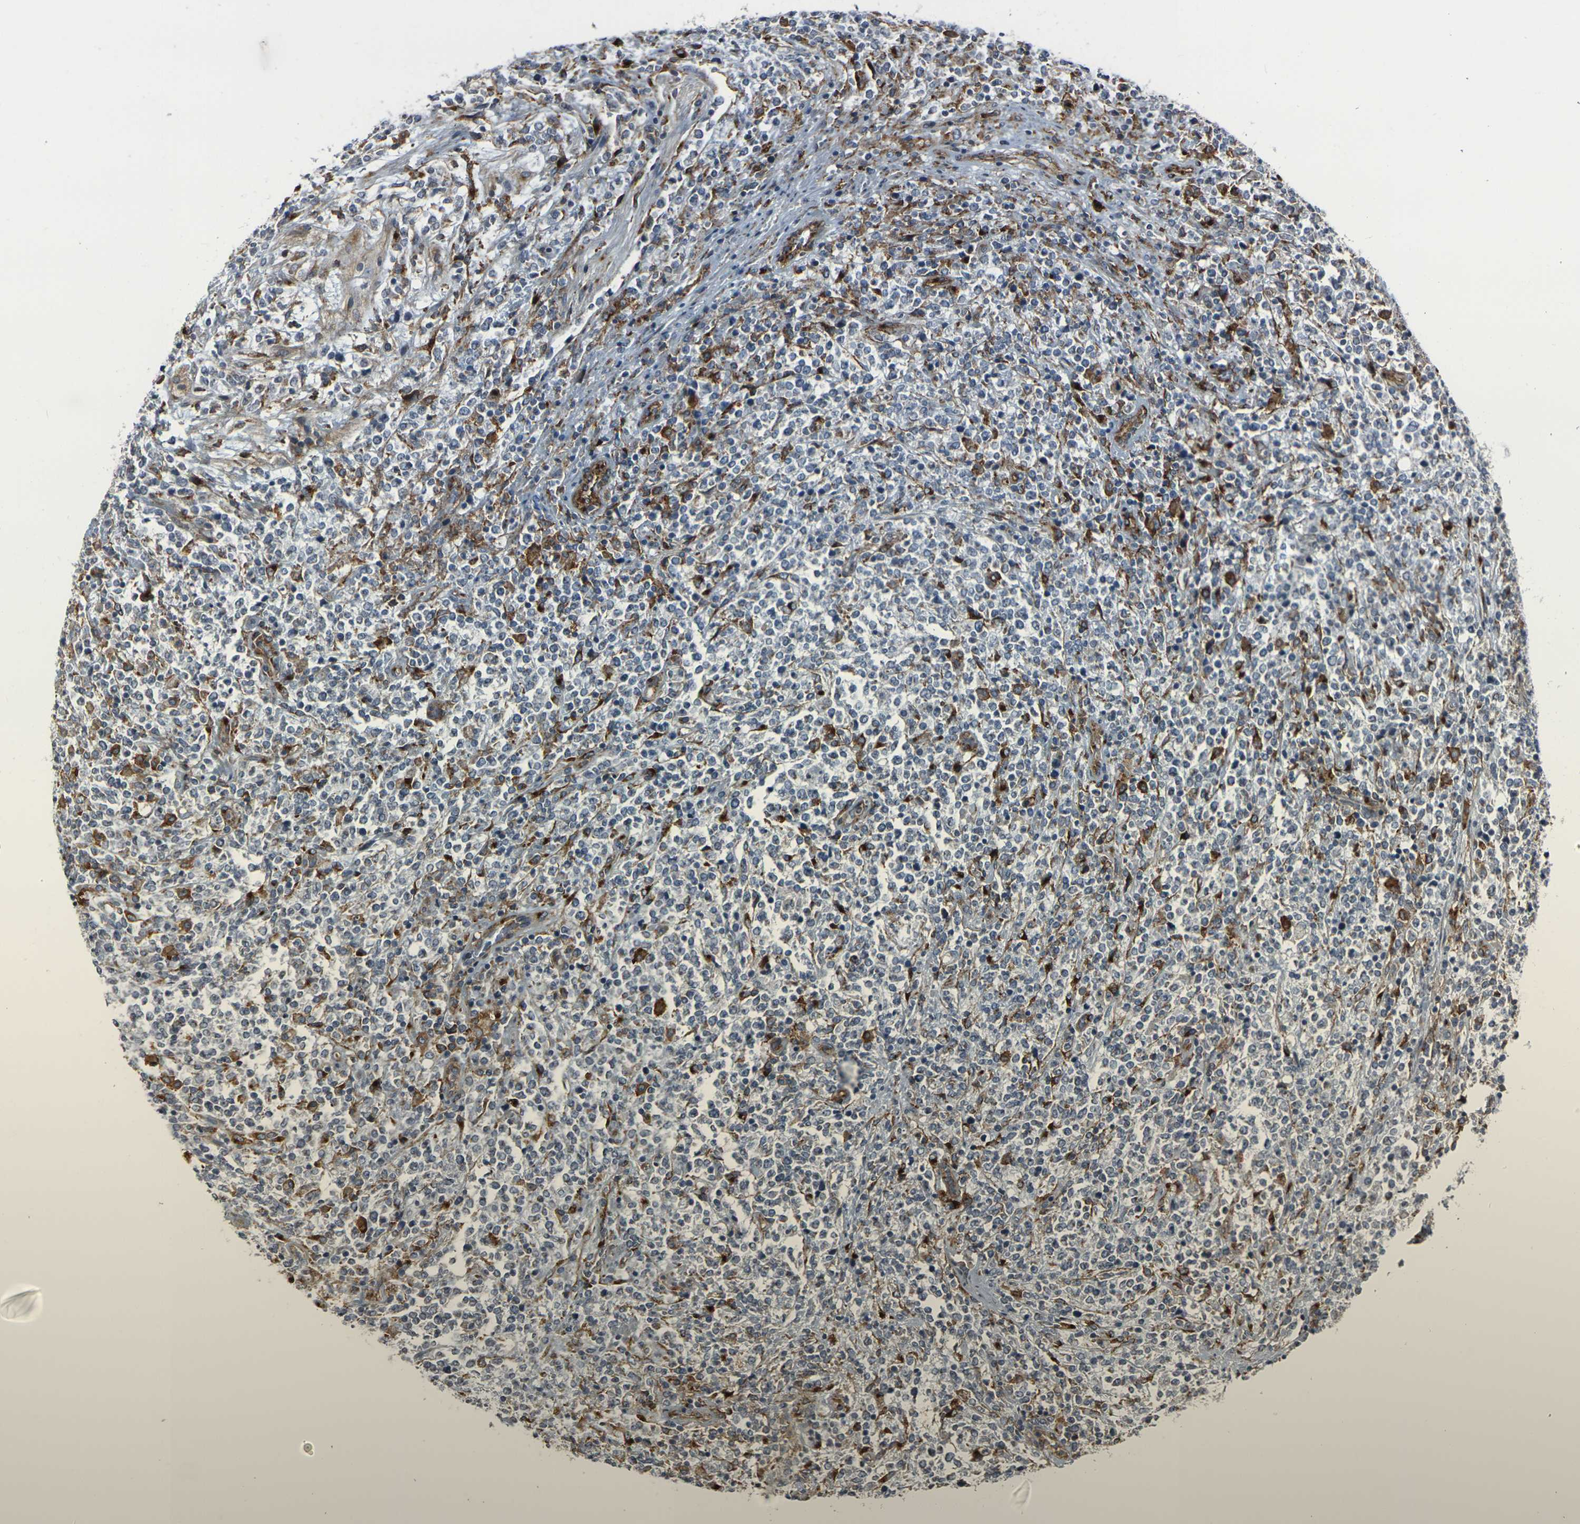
{"staining": {"intensity": "moderate", "quantity": "<25%", "location": "cytoplasmic/membranous"}, "tissue": "lymphoma", "cell_type": "Tumor cells", "image_type": "cancer", "snomed": [{"axis": "morphology", "description": "Malignant lymphoma, non-Hodgkin's type, High grade"}, {"axis": "topography", "description": "Soft tissue"}], "caption": "Immunohistochemistry photomicrograph of neoplastic tissue: lymphoma stained using IHC shows low levels of moderate protein expression localized specifically in the cytoplasmic/membranous of tumor cells, appearing as a cytoplasmic/membranous brown color.", "gene": "MYOF", "patient": {"sex": "male", "age": 18}}